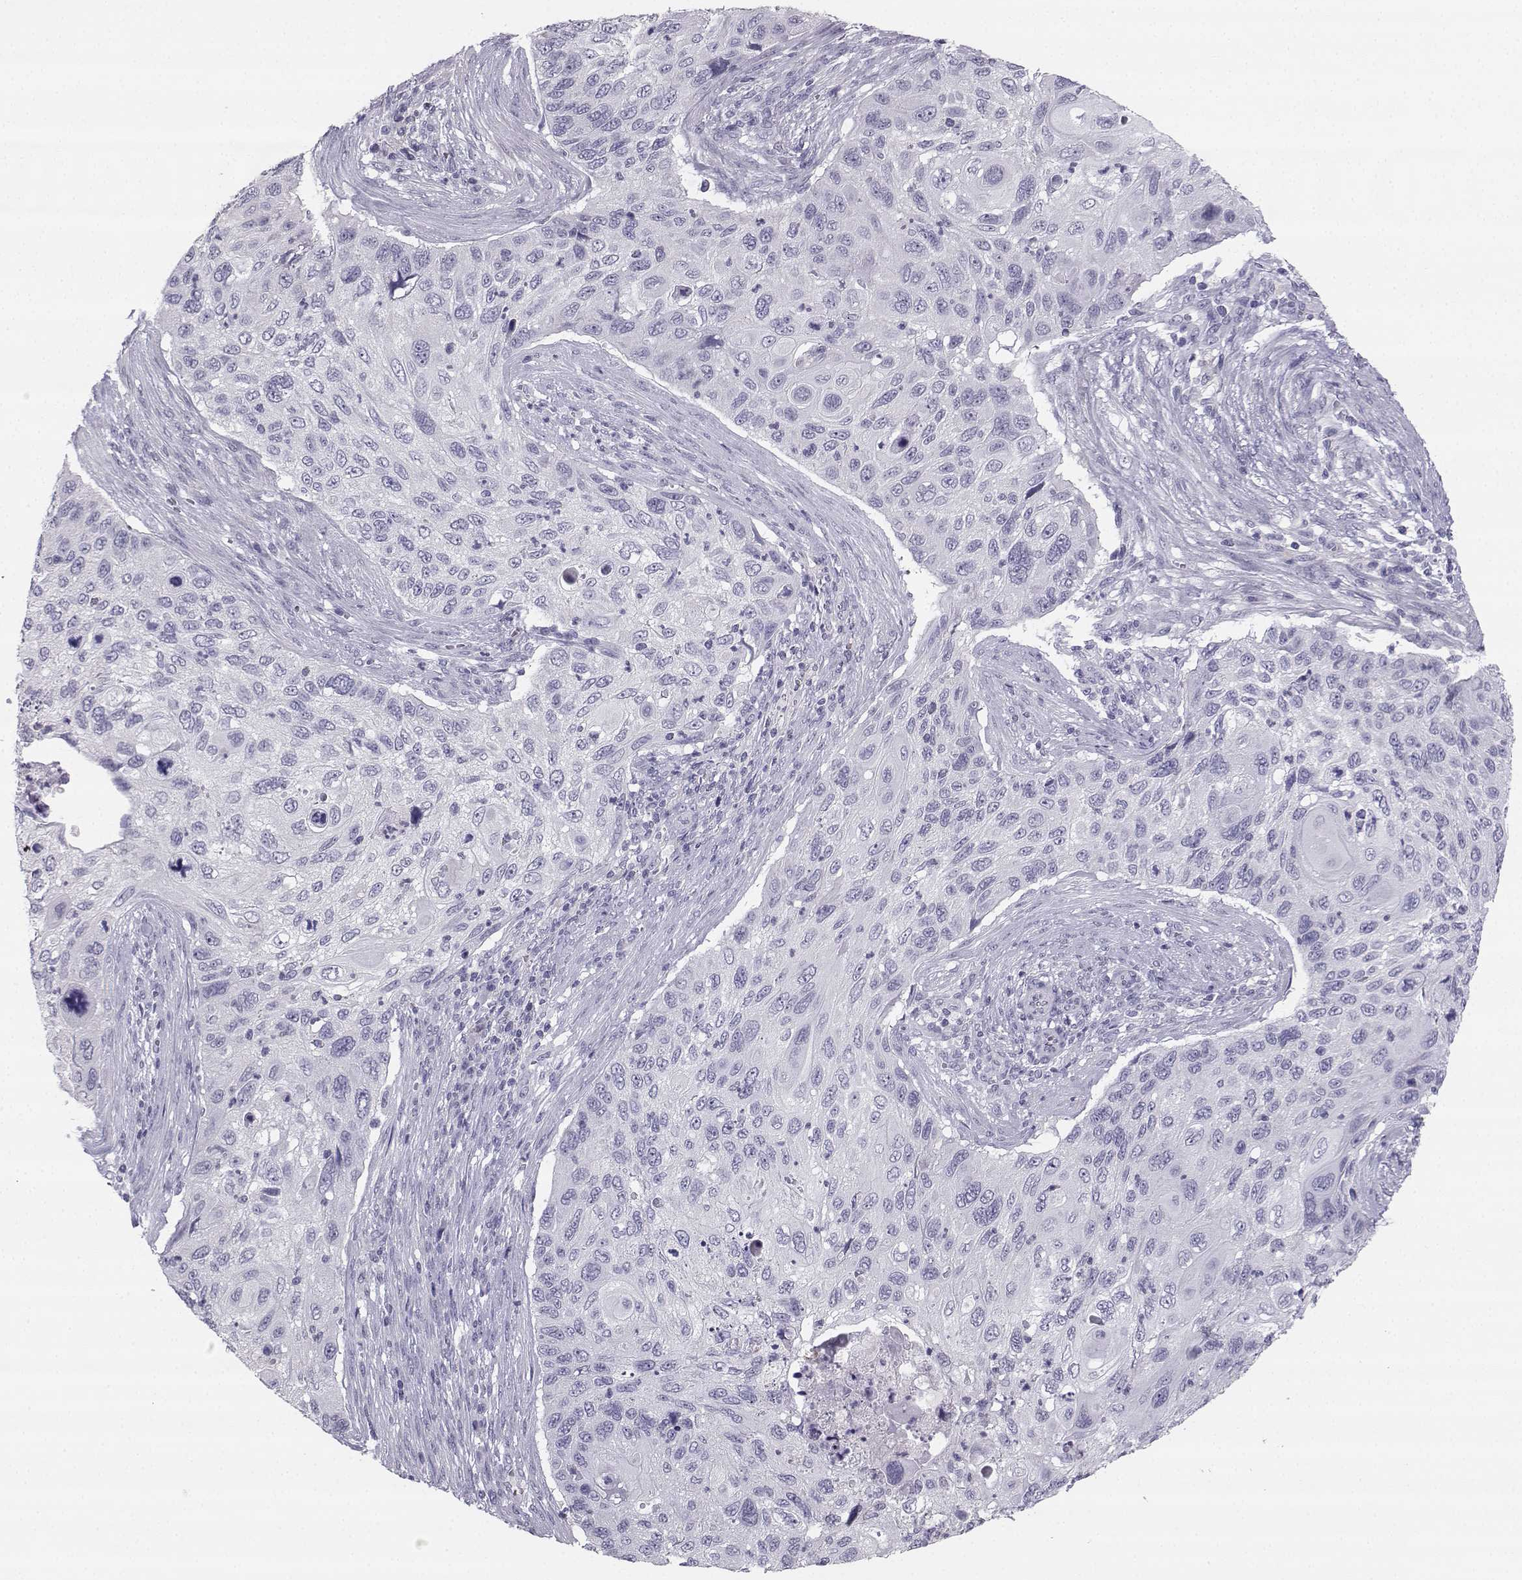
{"staining": {"intensity": "negative", "quantity": "none", "location": "none"}, "tissue": "cervical cancer", "cell_type": "Tumor cells", "image_type": "cancer", "snomed": [{"axis": "morphology", "description": "Squamous cell carcinoma, NOS"}, {"axis": "topography", "description": "Cervix"}], "caption": "Immunohistochemical staining of human cervical squamous cell carcinoma shows no significant staining in tumor cells.", "gene": "SYCE1", "patient": {"sex": "female", "age": 70}}